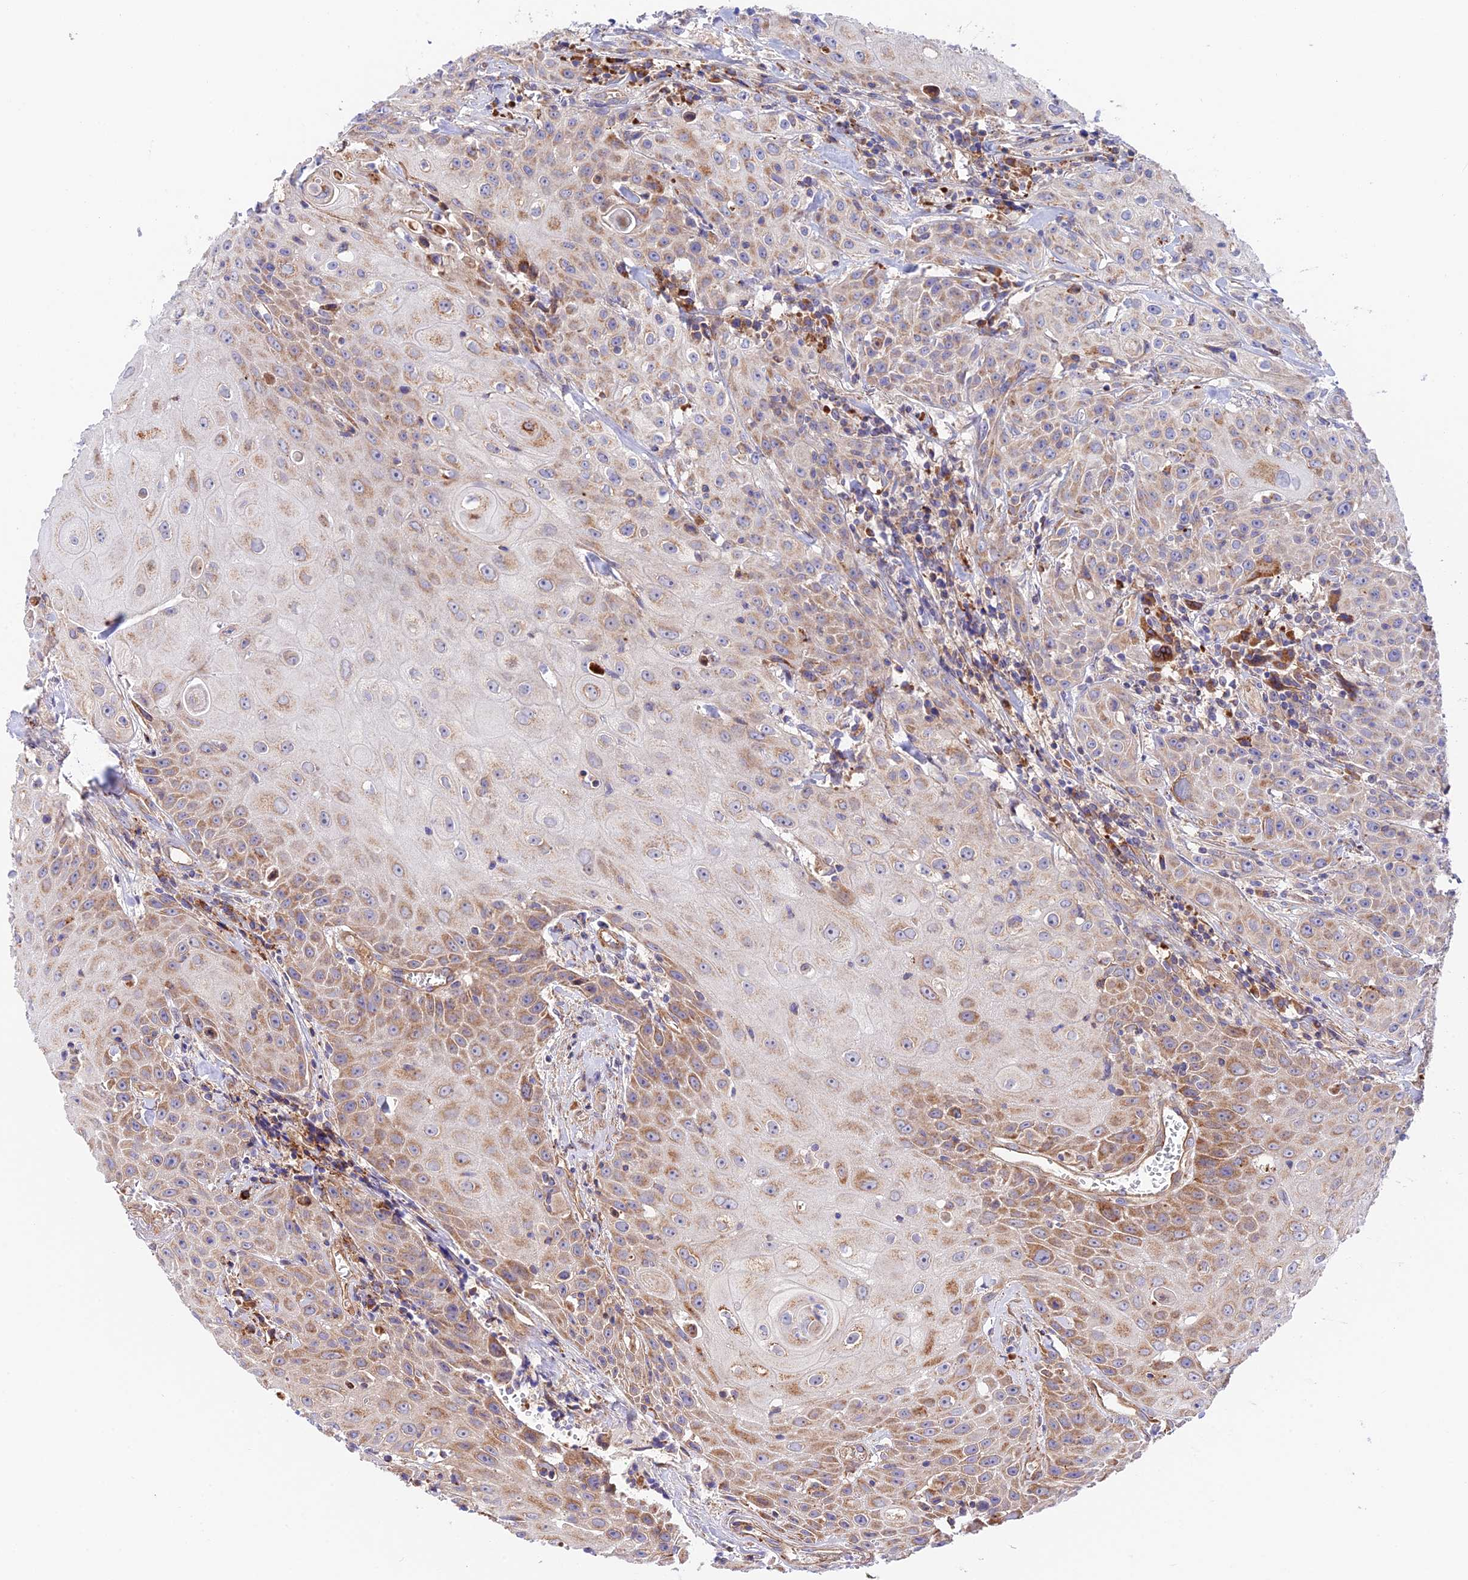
{"staining": {"intensity": "moderate", "quantity": "25%-75%", "location": "cytoplasmic/membranous"}, "tissue": "head and neck cancer", "cell_type": "Tumor cells", "image_type": "cancer", "snomed": [{"axis": "morphology", "description": "Squamous cell carcinoma, NOS"}, {"axis": "topography", "description": "Oral tissue"}, {"axis": "topography", "description": "Head-Neck"}], "caption": "The histopathology image reveals immunohistochemical staining of head and neck cancer (squamous cell carcinoma). There is moderate cytoplasmic/membranous positivity is present in about 25%-75% of tumor cells.", "gene": "VPS13C", "patient": {"sex": "female", "age": 82}}